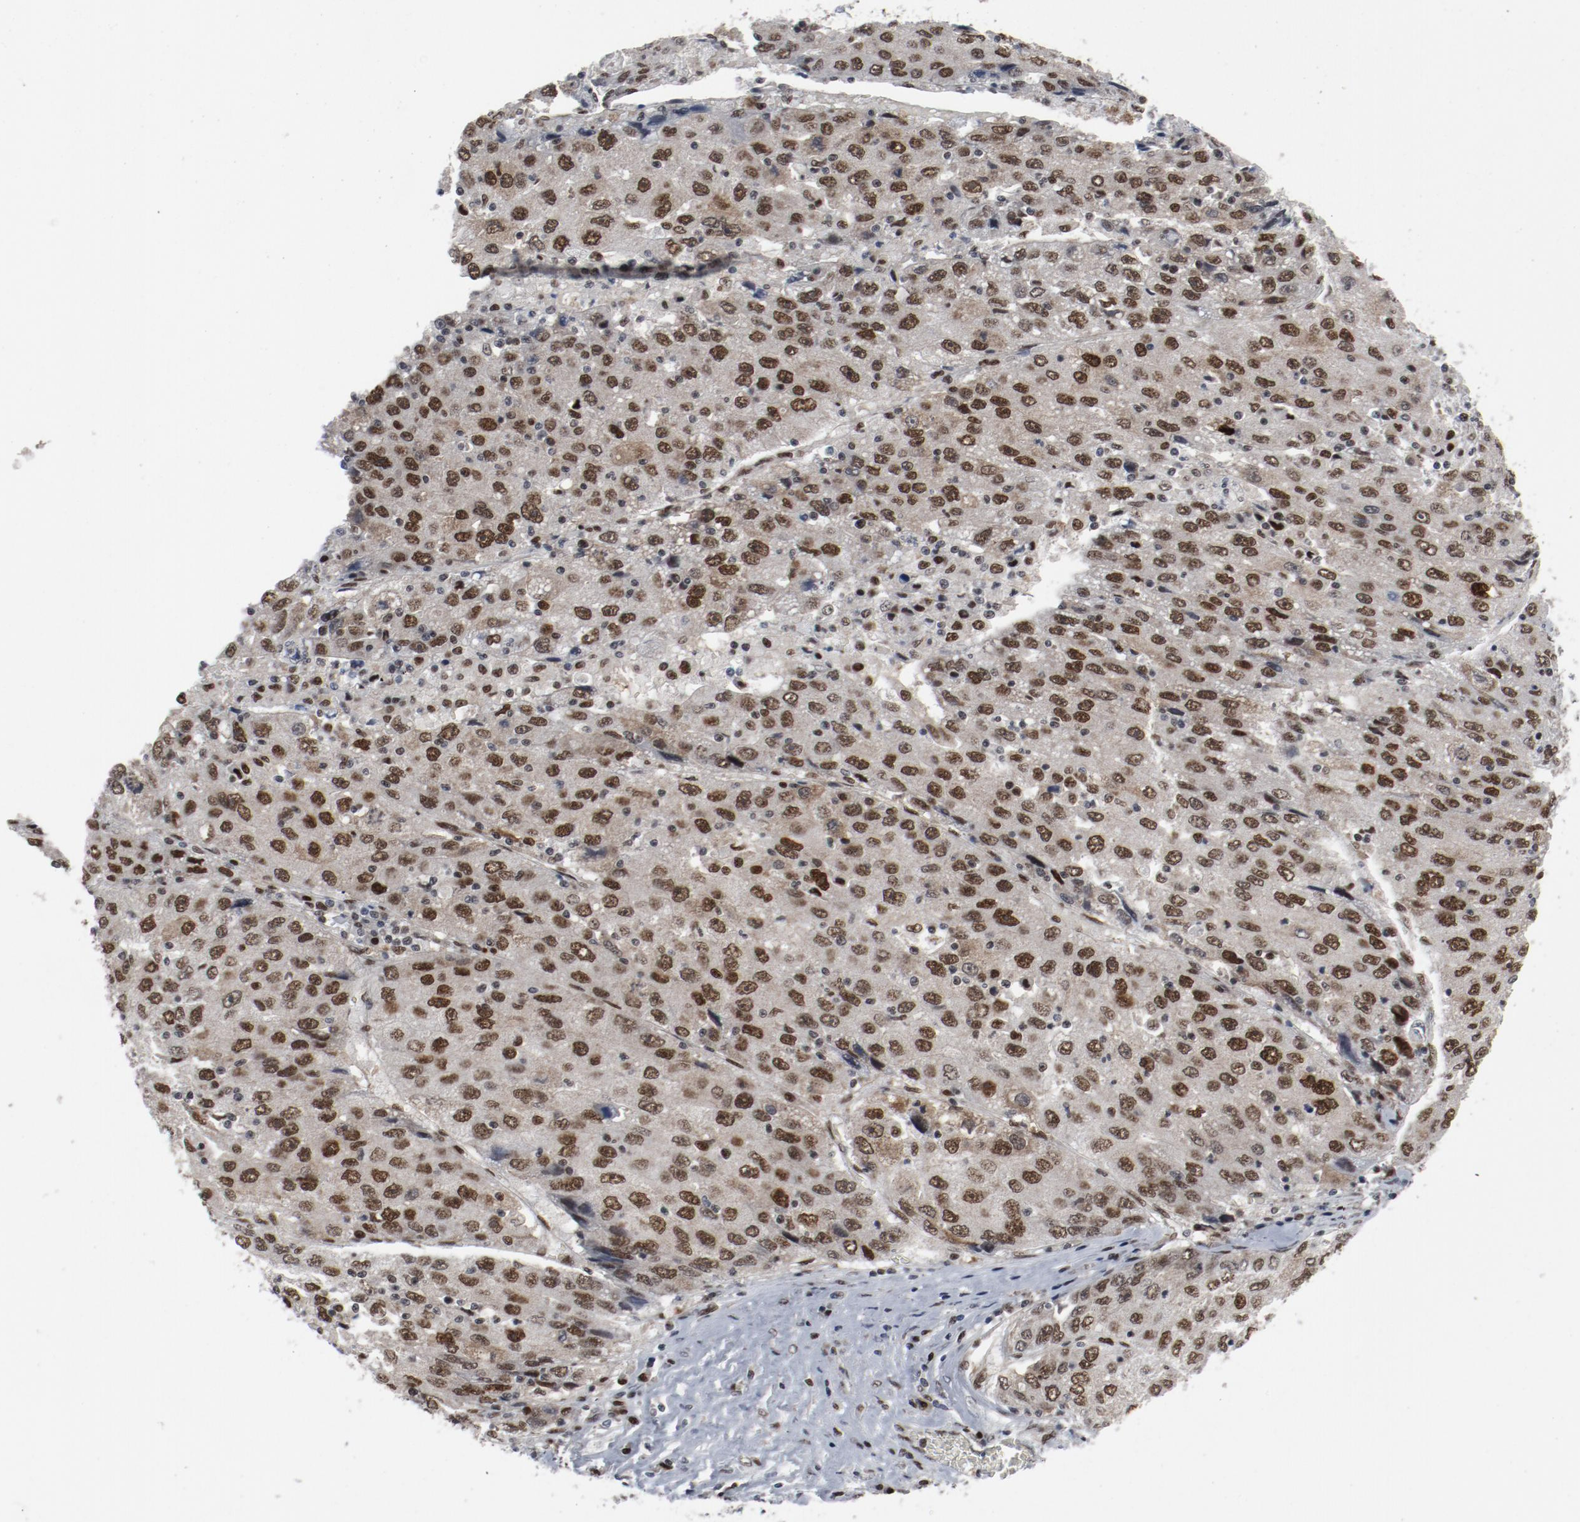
{"staining": {"intensity": "moderate", "quantity": ">75%", "location": "nuclear"}, "tissue": "liver cancer", "cell_type": "Tumor cells", "image_type": "cancer", "snomed": [{"axis": "morphology", "description": "Carcinoma, Hepatocellular, NOS"}, {"axis": "topography", "description": "Liver"}], "caption": "Immunohistochemistry (IHC) micrograph of neoplastic tissue: human liver cancer stained using immunohistochemistry (IHC) shows medium levels of moderate protein expression localized specifically in the nuclear of tumor cells, appearing as a nuclear brown color.", "gene": "JMJD6", "patient": {"sex": "male", "age": 49}}